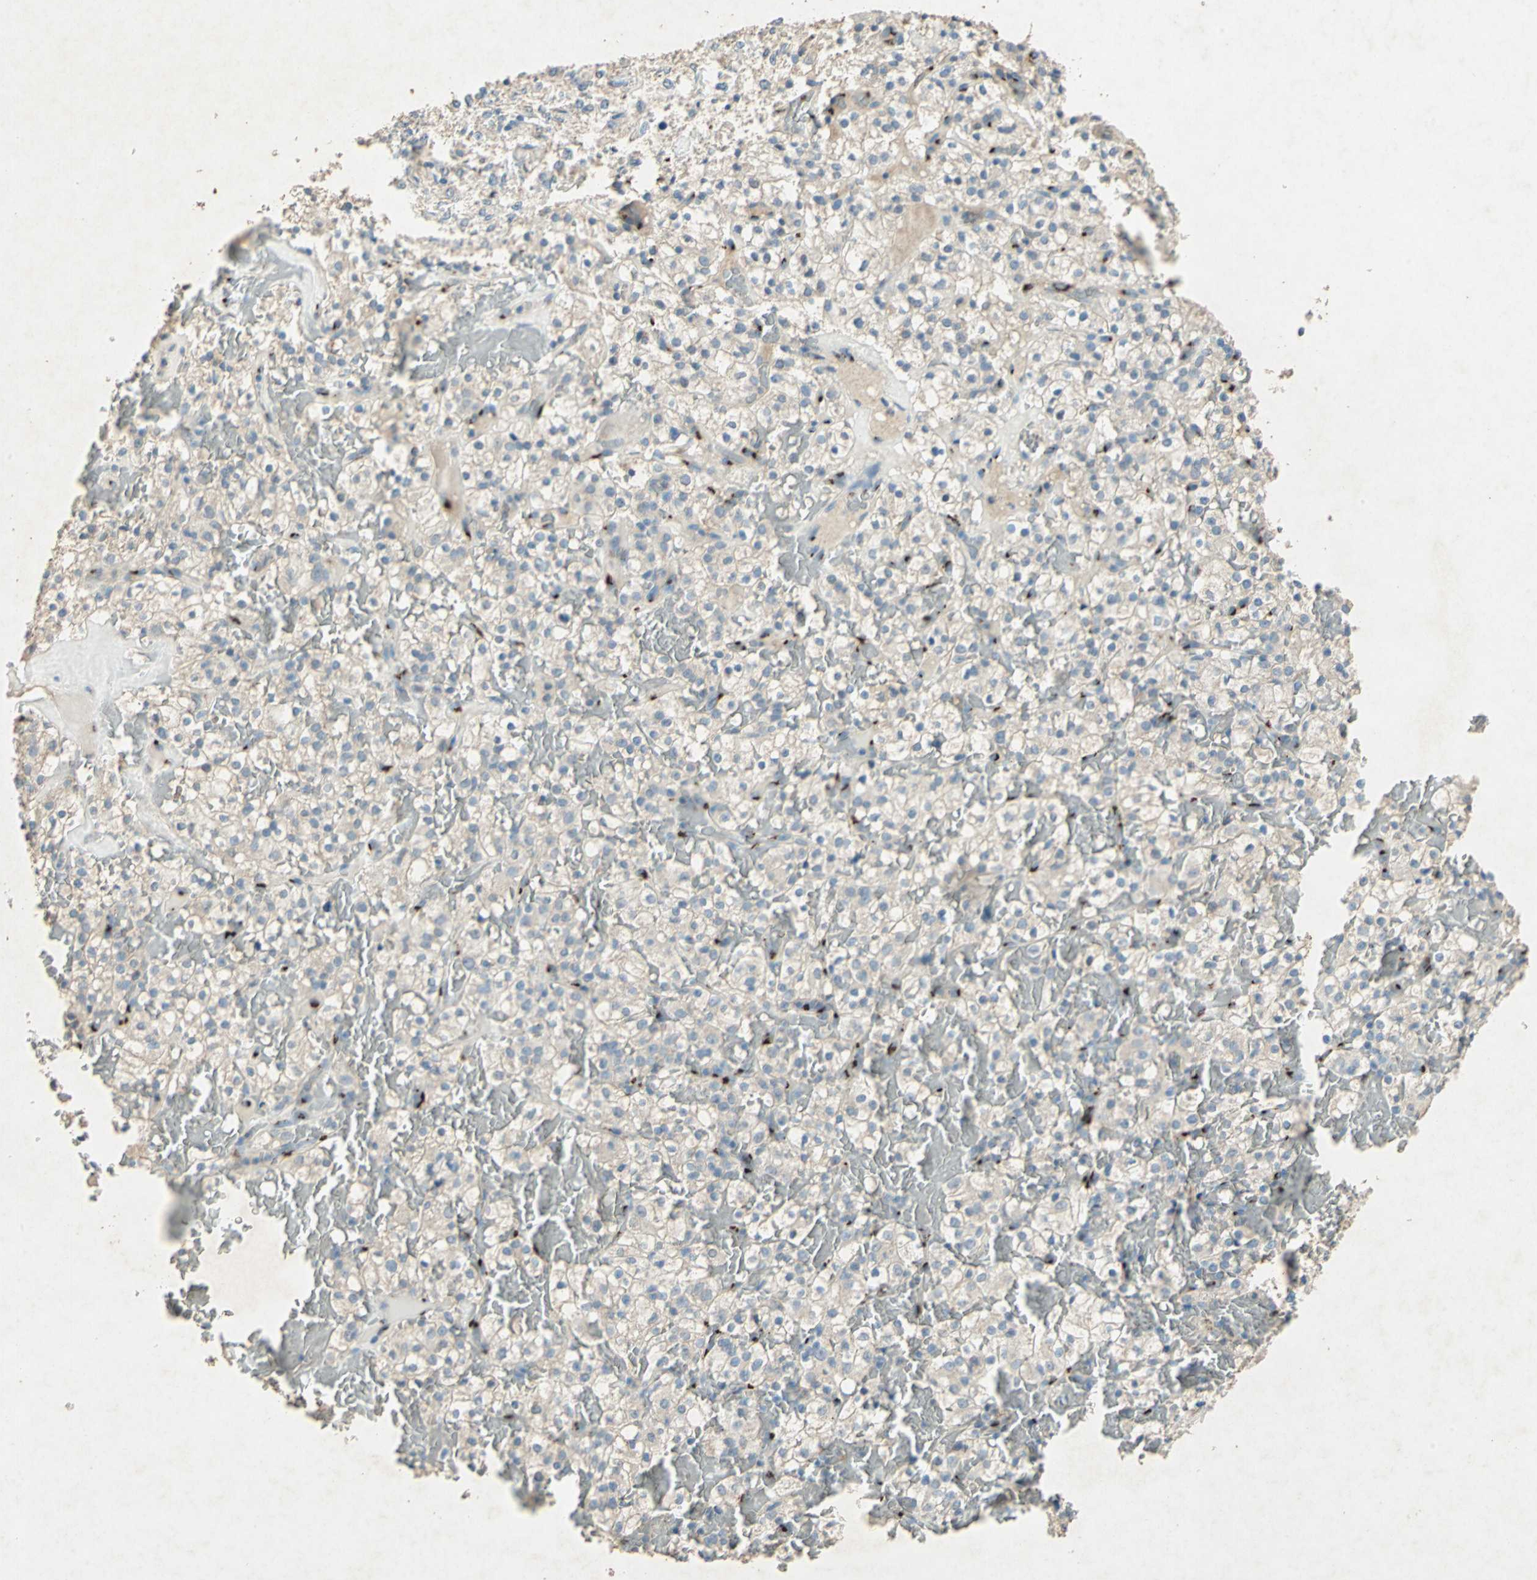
{"staining": {"intensity": "strong", "quantity": "<25%", "location": "cytoplasmic/membranous"}, "tissue": "renal cancer", "cell_type": "Tumor cells", "image_type": "cancer", "snomed": [{"axis": "morphology", "description": "Normal tissue, NOS"}, {"axis": "morphology", "description": "Adenocarcinoma, NOS"}, {"axis": "topography", "description": "Kidney"}], "caption": "Protein staining exhibits strong cytoplasmic/membranous expression in approximately <25% of tumor cells in adenocarcinoma (renal).", "gene": "CAMK2B", "patient": {"sex": "female", "age": 72}}